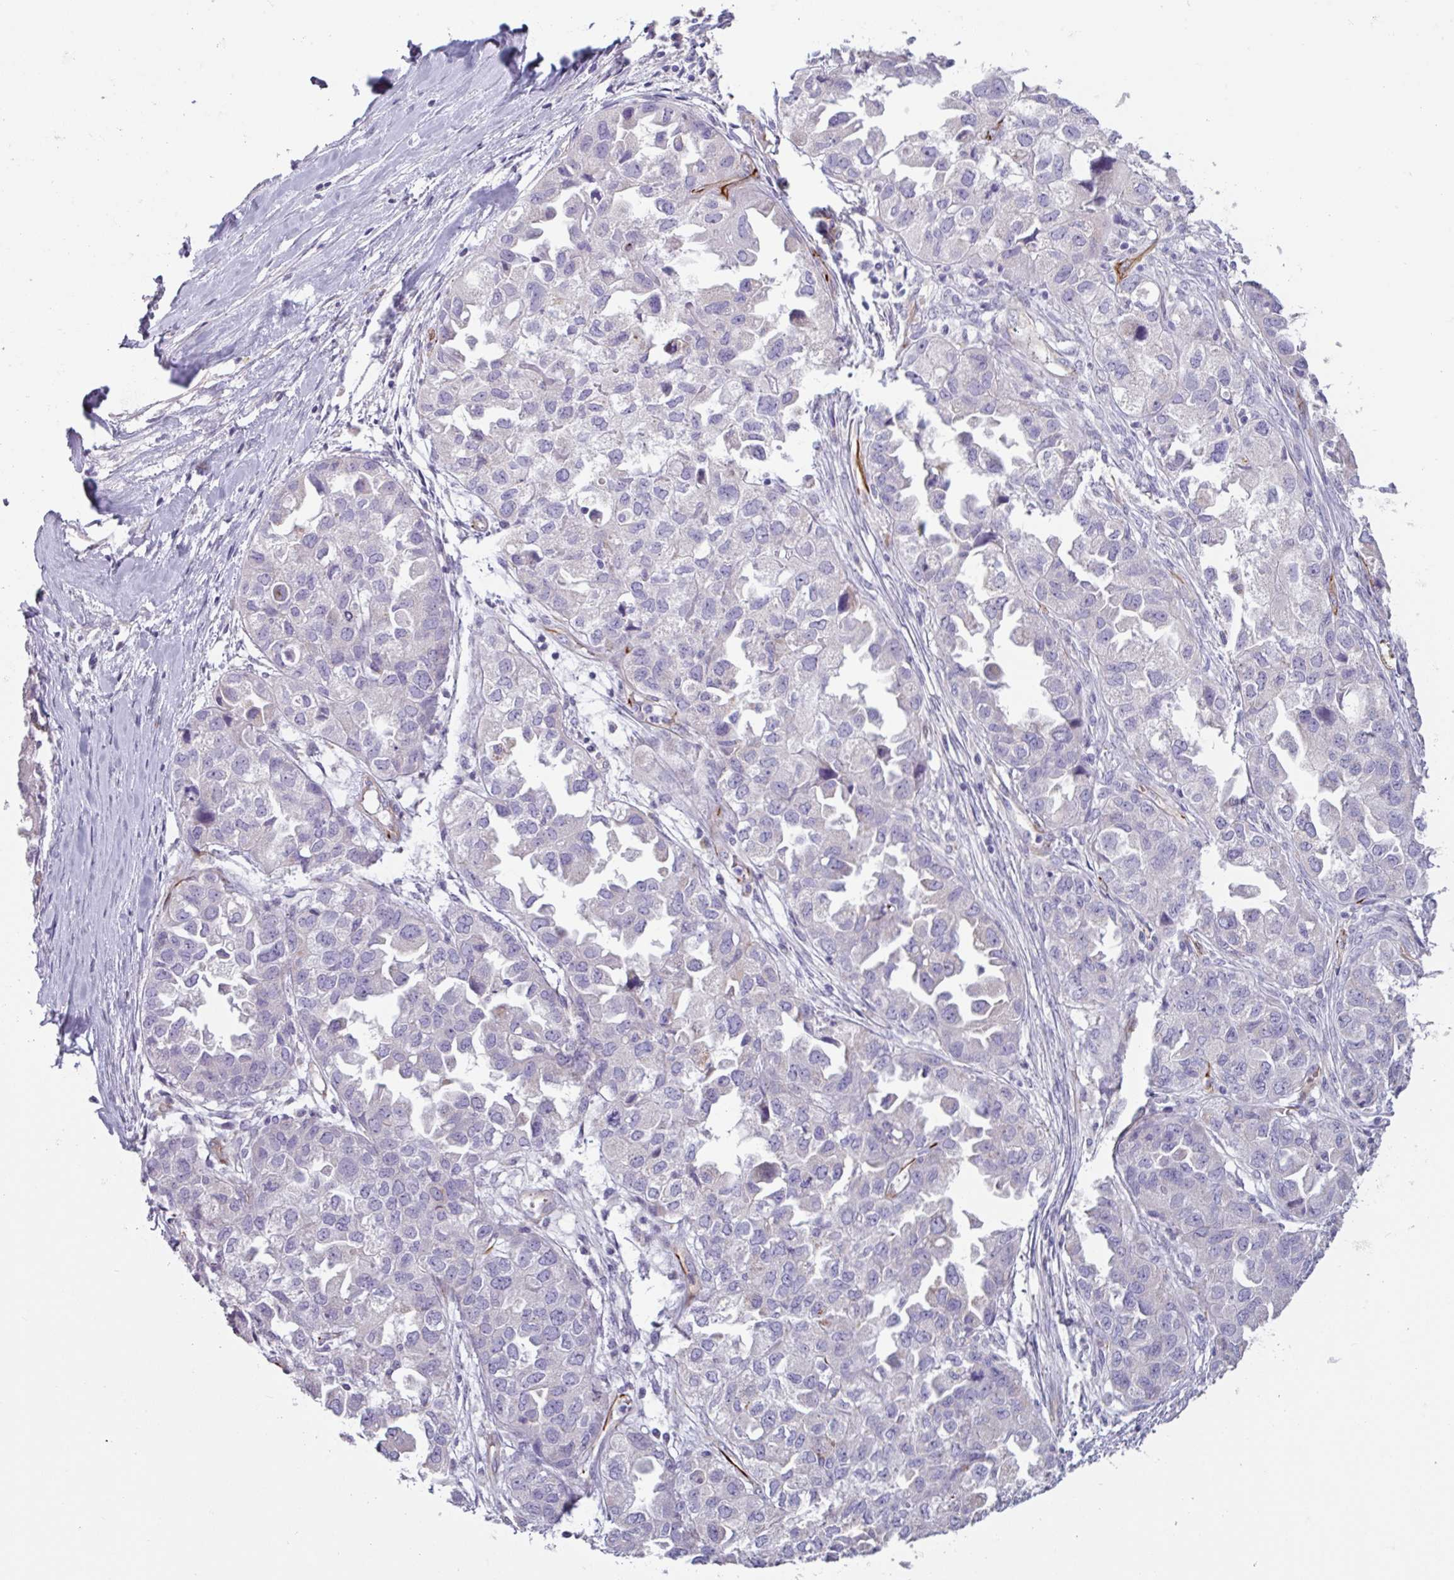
{"staining": {"intensity": "negative", "quantity": "none", "location": "none"}, "tissue": "ovarian cancer", "cell_type": "Tumor cells", "image_type": "cancer", "snomed": [{"axis": "morphology", "description": "Cystadenocarcinoma, serous, NOS"}, {"axis": "topography", "description": "Ovary"}], "caption": "DAB immunohistochemical staining of serous cystadenocarcinoma (ovarian) shows no significant staining in tumor cells.", "gene": "BTD", "patient": {"sex": "female", "age": 84}}